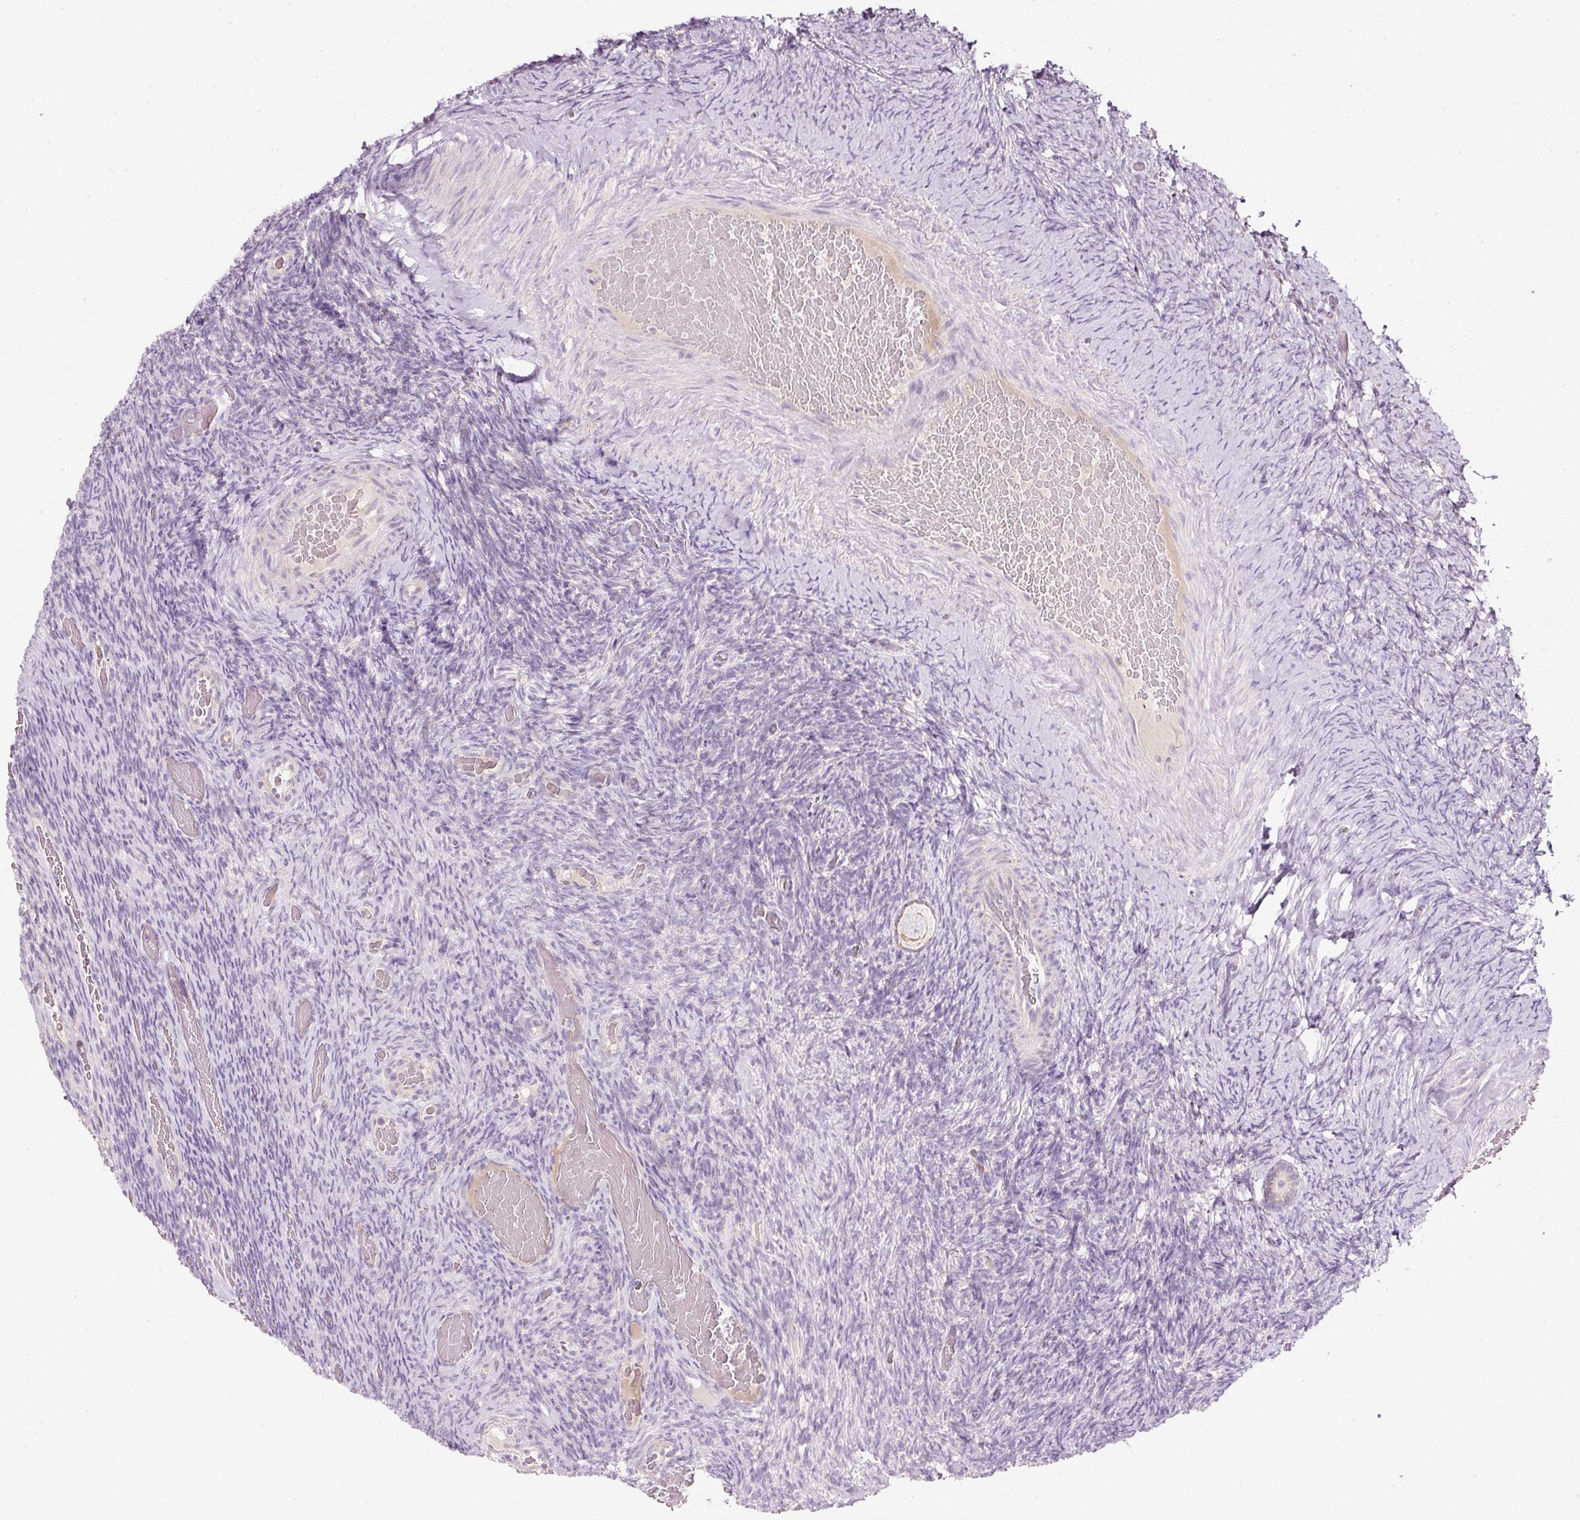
{"staining": {"intensity": "moderate", "quantity": ">75%", "location": "cytoplasmic/membranous"}, "tissue": "ovary", "cell_type": "Follicle cells", "image_type": "normal", "snomed": [{"axis": "morphology", "description": "Normal tissue, NOS"}, {"axis": "topography", "description": "Ovary"}], "caption": "Protein staining of unremarkable ovary exhibits moderate cytoplasmic/membranous positivity in about >75% of follicle cells.", "gene": "NDUFA1", "patient": {"sex": "female", "age": 34}}